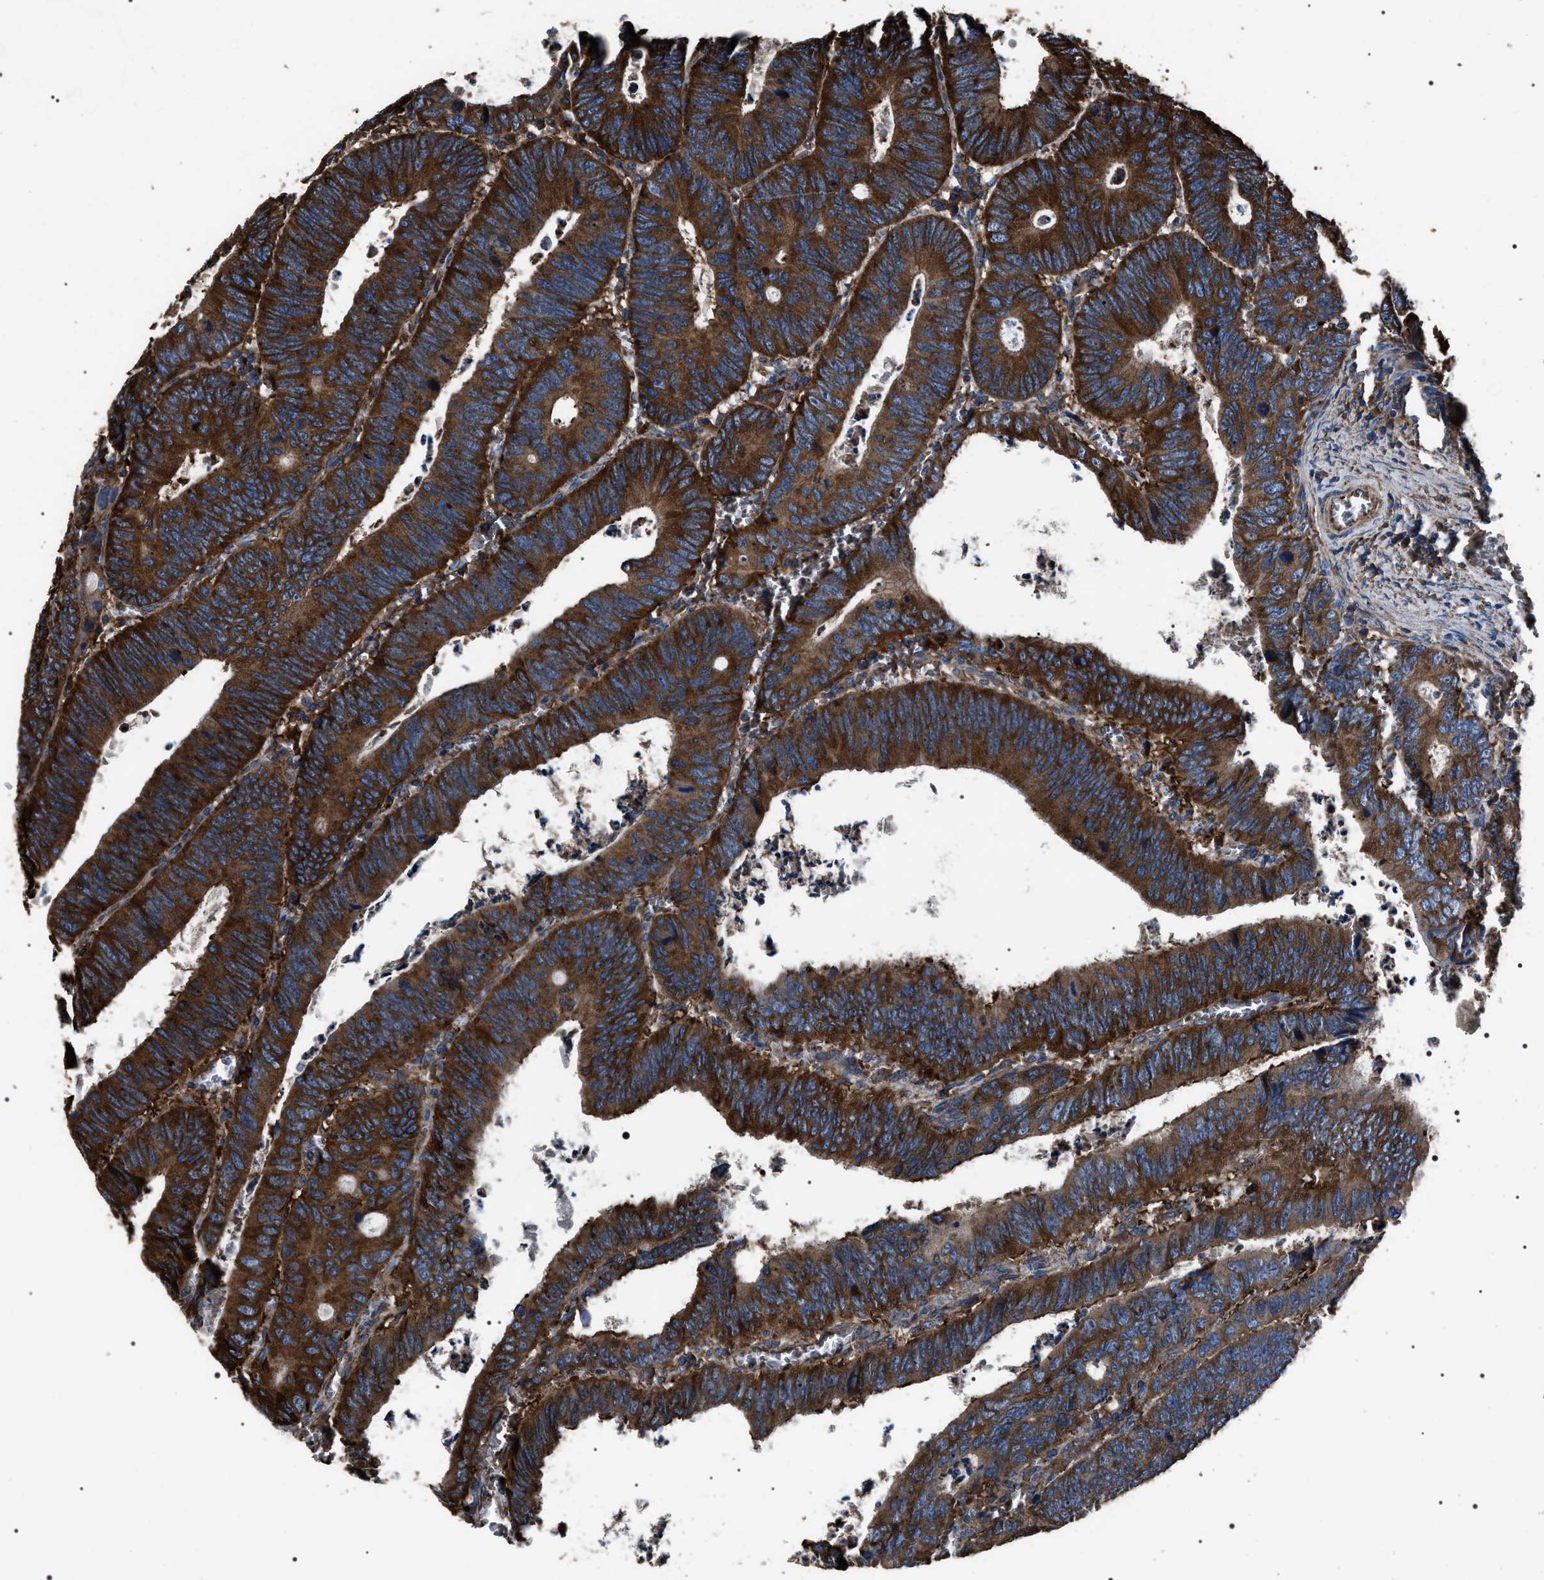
{"staining": {"intensity": "strong", "quantity": ">75%", "location": "cytoplasmic/membranous"}, "tissue": "colorectal cancer", "cell_type": "Tumor cells", "image_type": "cancer", "snomed": [{"axis": "morphology", "description": "Inflammation, NOS"}, {"axis": "morphology", "description": "Adenocarcinoma, NOS"}, {"axis": "topography", "description": "Colon"}], "caption": "An immunohistochemistry (IHC) photomicrograph of neoplastic tissue is shown. Protein staining in brown shows strong cytoplasmic/membranous positivity in adenocarcinoma (colorectal) within tumor cells. The staining is performed using DAB brown chromogen to label protein expression. The nuclei are counter-stained blue using hematoxylin.", "gene": "HSCB", "patient": {"sex": "male", "age": 72}}